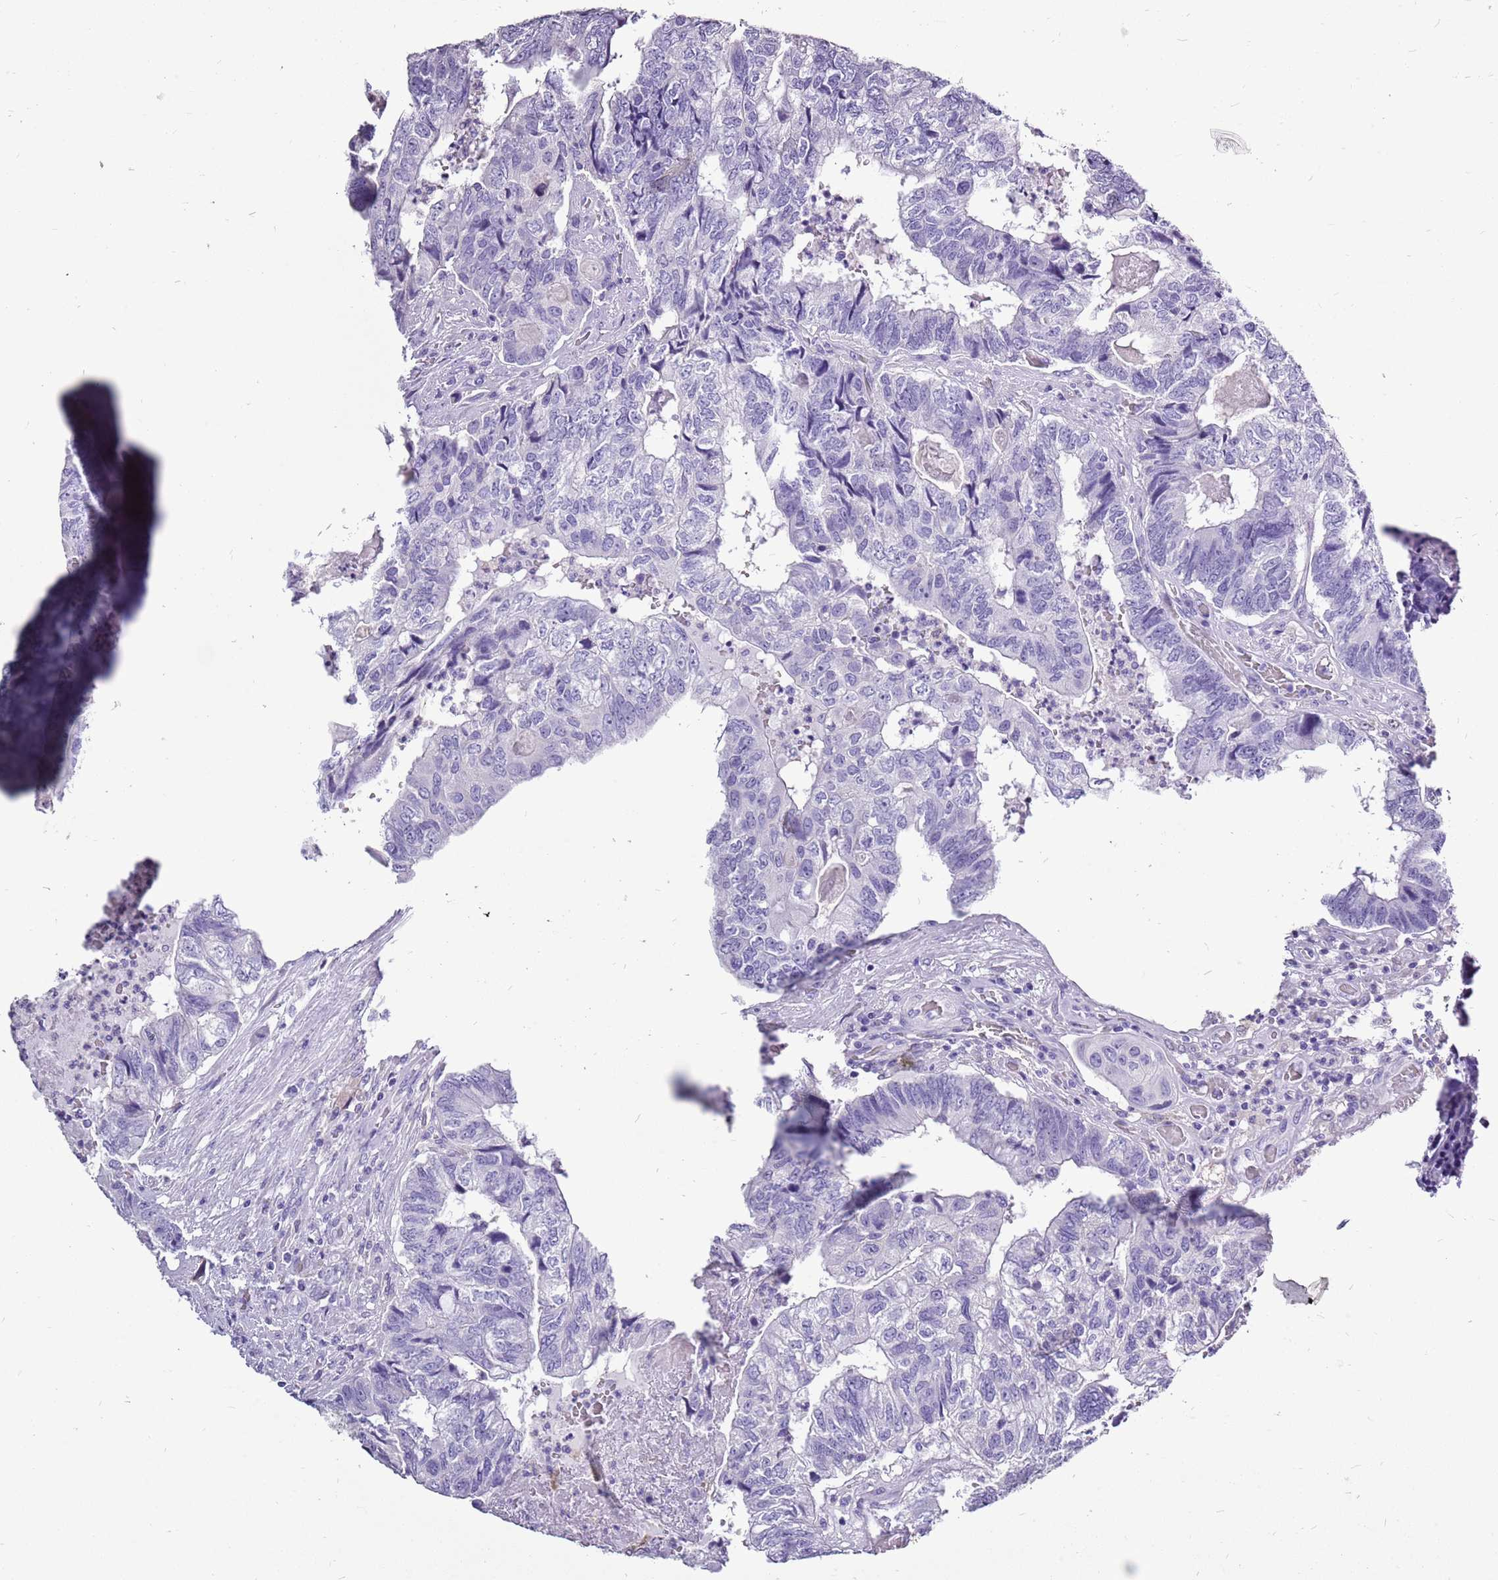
{"staining": {"intensity": "negative", "quantity": "none", "location": "none"}, "tissue": "colorectal cancer", "cell_type": "Tumor cells", "image_type": "cancer", "snomed": [{"axis": "morphology", "description": "Adenocarcinoma, NOS"}, {"axis": "topography", "description": "Colon"}], "caption": "Immunohistochemical staining of adenocarcinoma (colorectal) shows no significant positivity in tumor cells.", "gene": "ACSS3", "patient": {"sex": "female", "age": 67}}